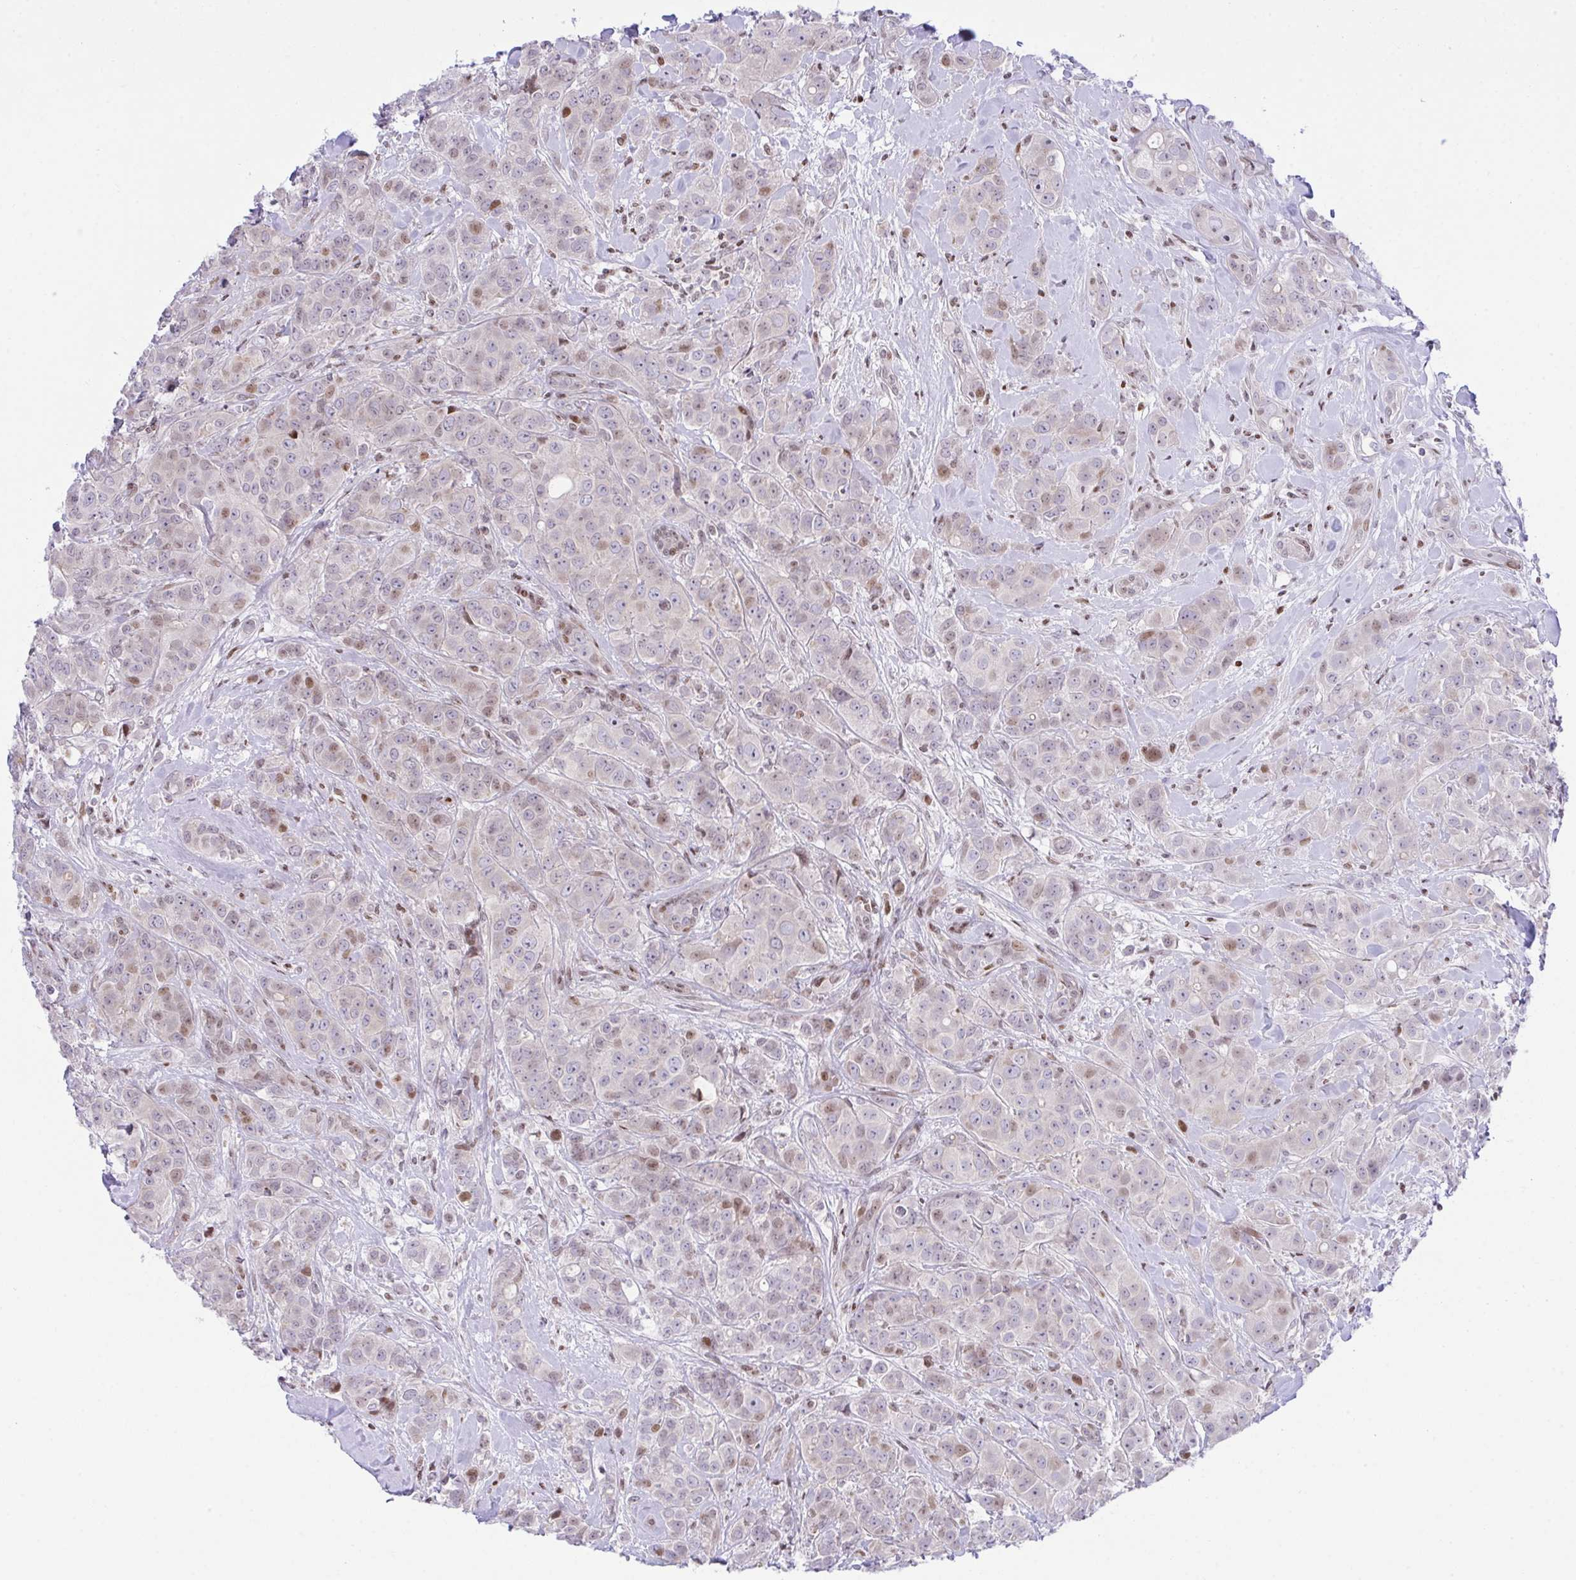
{"staining": {"intensity": "weak", "quantity": "<25%", "location": "nuclear"}, "tissue": "breast cancer", "cell_type": "Tumor cells", "image_type": "cancer", "snomed": [{"axis": "morphology", "description": "Normal tissue, NOS"}, {"axis": "morphology", "description": "Duct carcinoma"}, {"axis": "topography", "description": "Breast"}], "caption": "Protein analysis of breast cancer (intraductal carcinoma) exhibits no significant staining in tumor cells.", "gene": "RAPGEF5", "patient": {"sex": "female", "age": 43}}